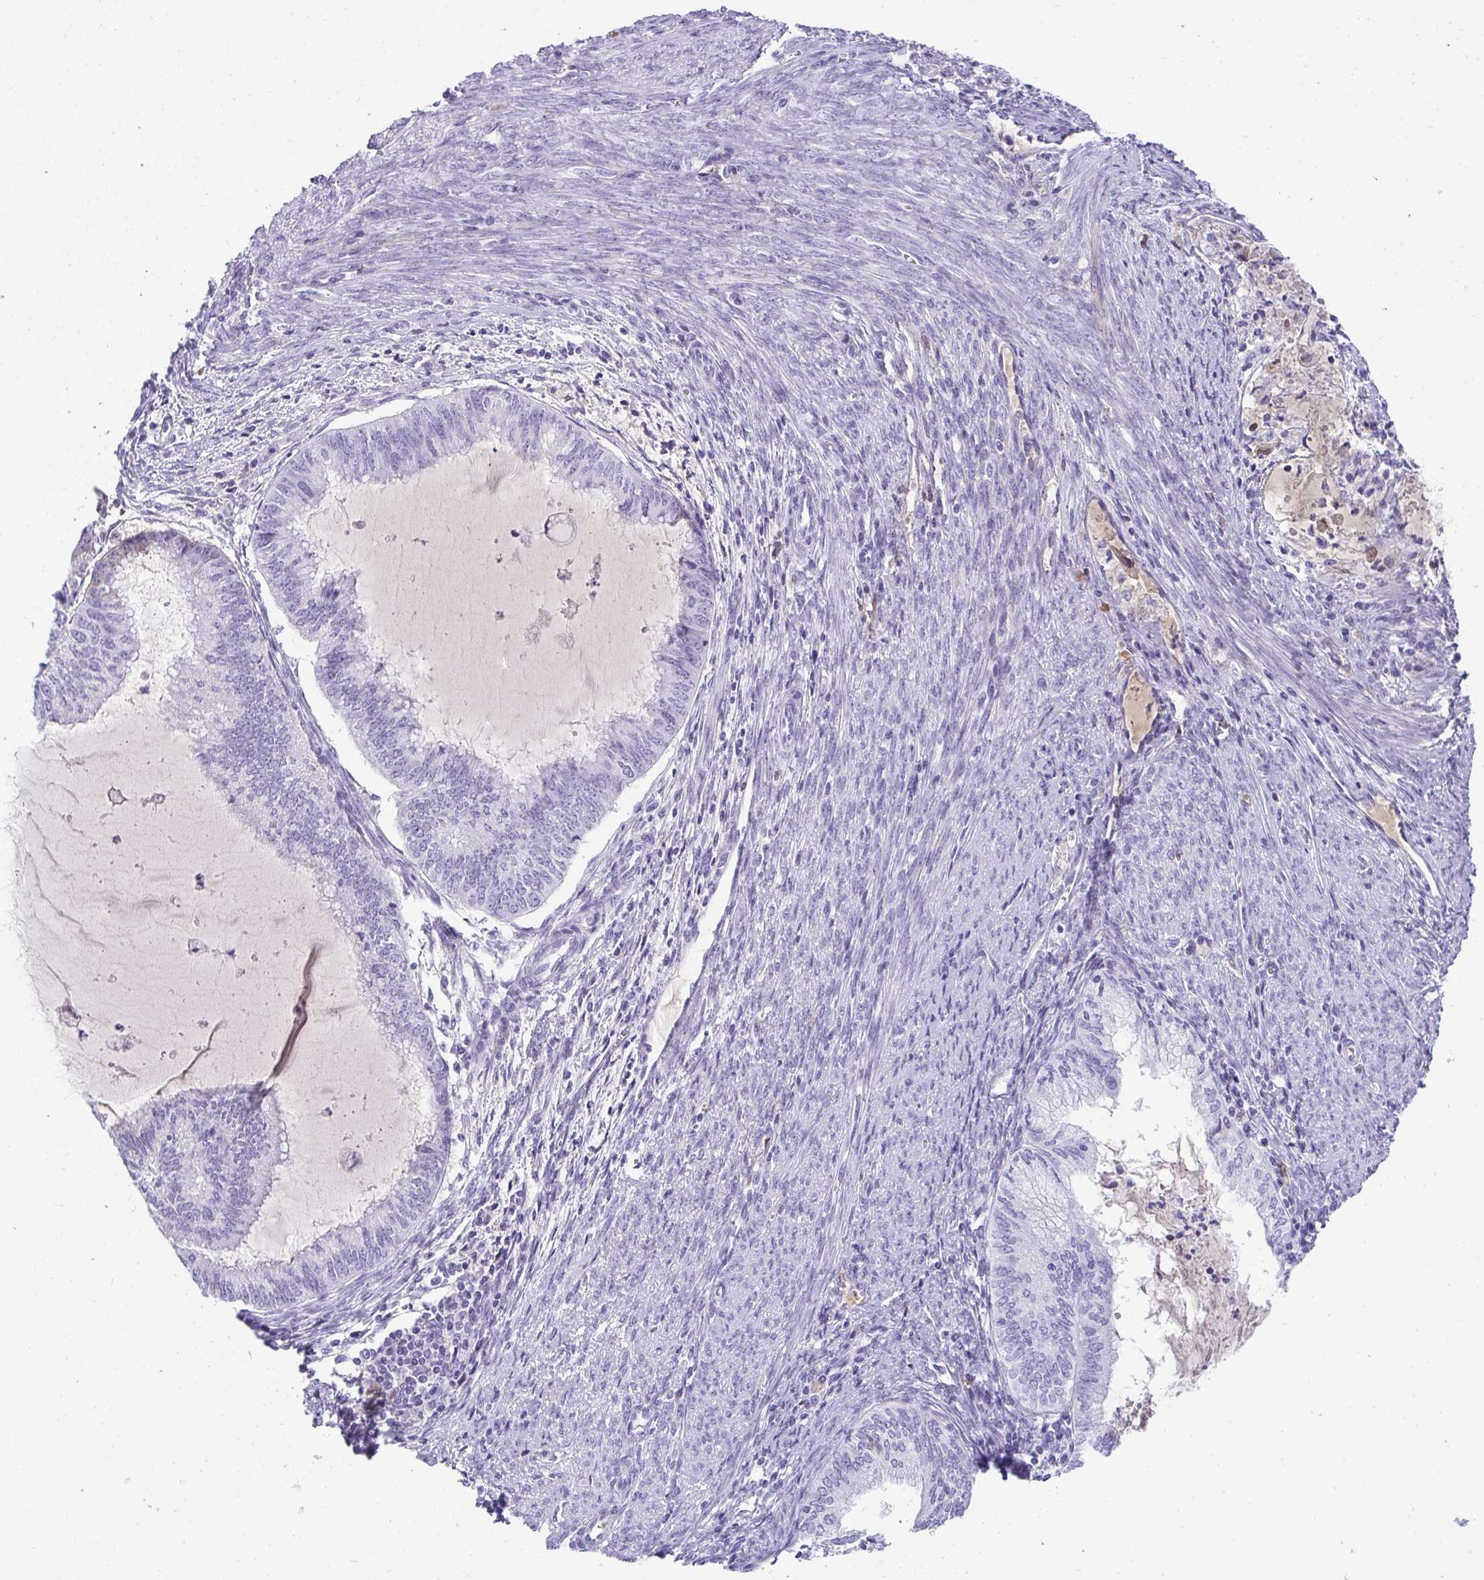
{"staining": {"intensity": "negative", "quantity": "none", "location": "none"}, "tissue": "endometrial cancer", "cell_type": "Tumor cells", "image_type": "cancer", "snomed": [{"axis": "morphology", "description": "Adenocarcinoma, NOS"}, {"axis": "topography", "description": "Endometrium"}], "caption": "A high-resolution image shows IHC staining of endometrial cancer (adenocarcinoma), which exhibits no significant expression in tumor cells.", "gene": "ZSWIM3", "patient": {"sex": "female", "age": 79}}